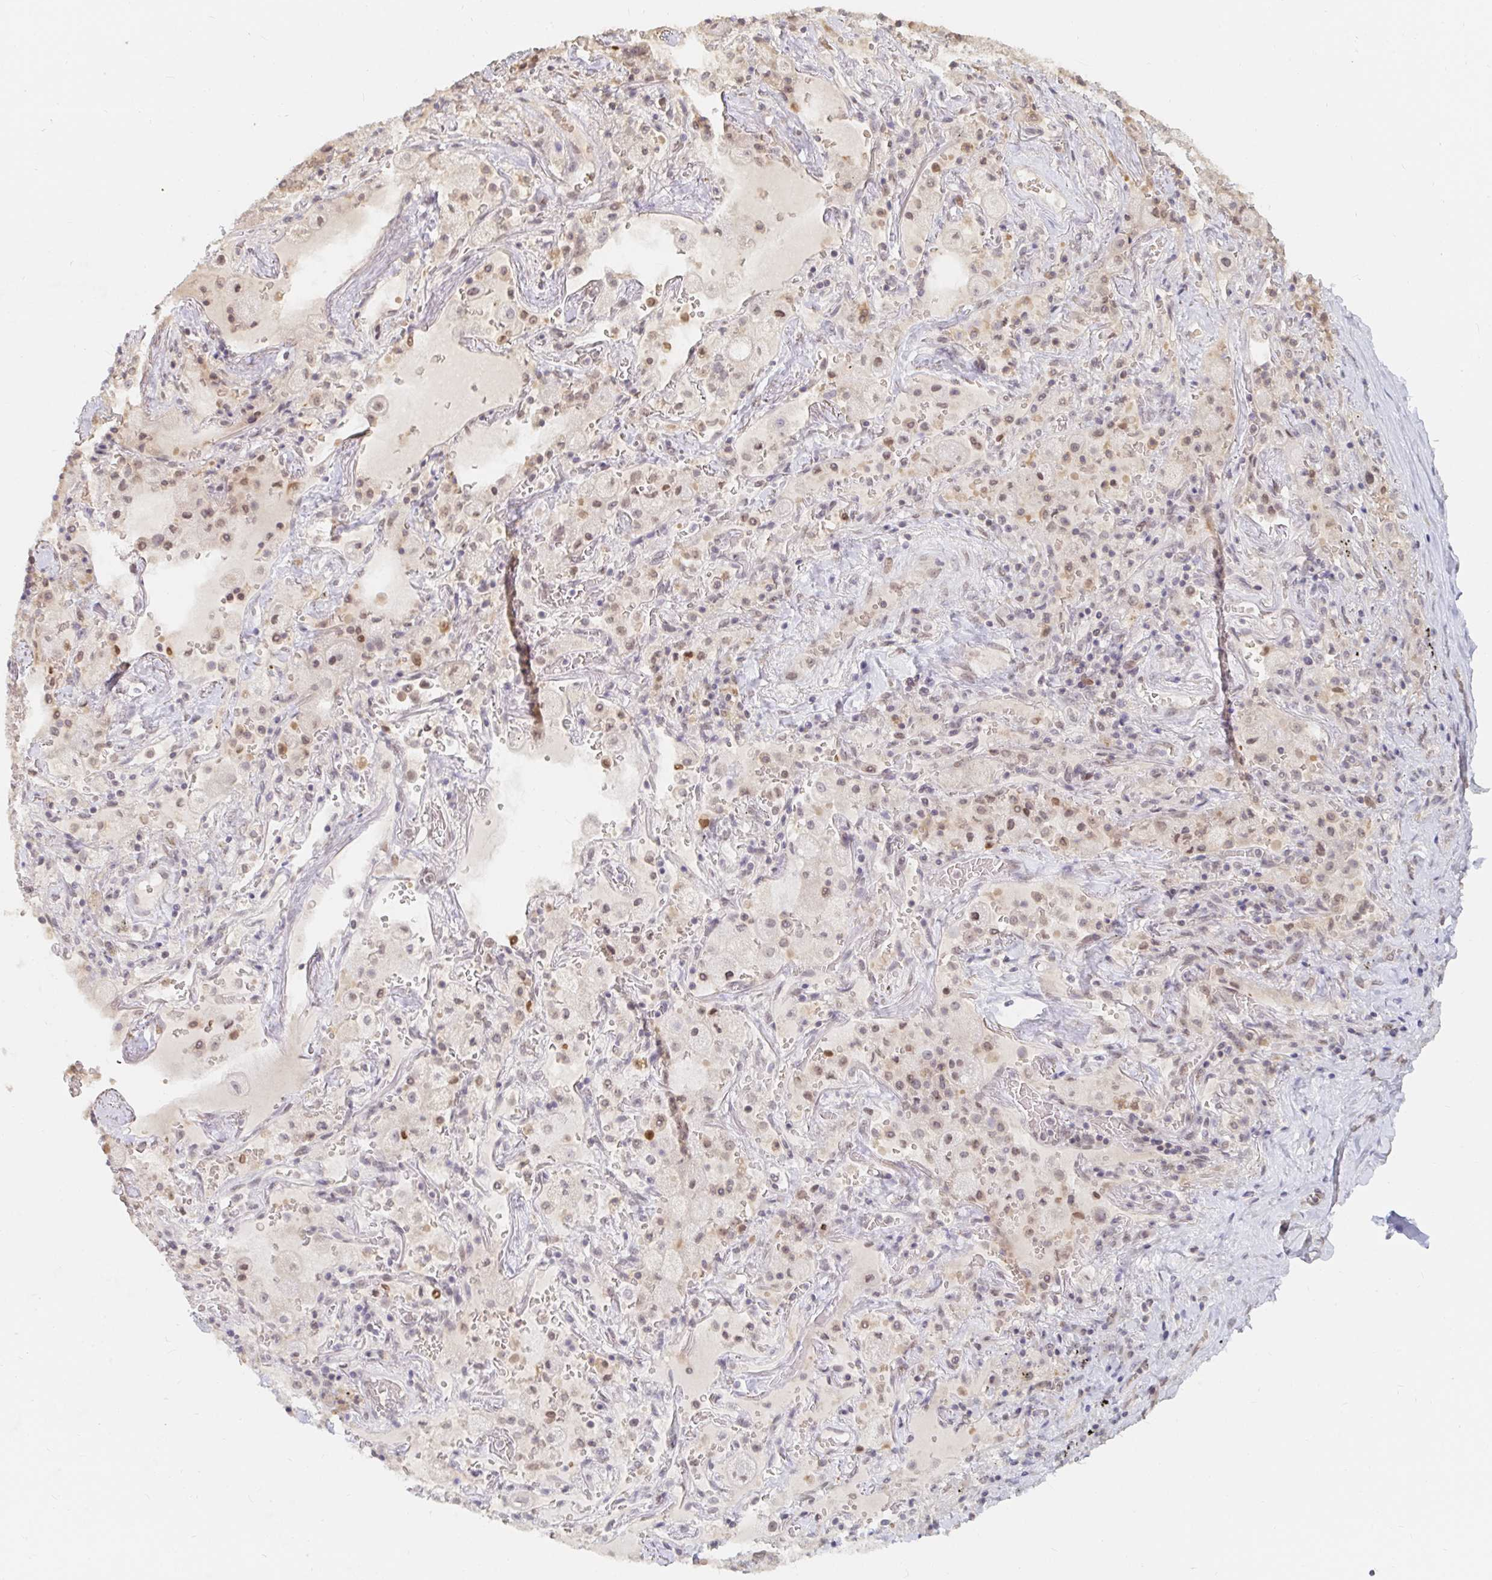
{"staining": {"intensity": "negative", "quantity": "none", "location": "none"}, "tissue": "adipose tissue", "cell_type": "Adipocytes", "image_type": "normal", "snomed": [{"axis": "morphology", "description": "Normal tissue, NOS"}, {"axis": "topography", "description": "Cartilage tissue"}, {"axis": "topography", "description": "Bronchus"}], "caption": "A high-resolution photomicrograph shows immunohistochemistry (IHC) staining of normal adipose tissue, which shows no significant expression in adipocytes.", "gene": "CHD2", "patient": {"sex": "male", "age": 64}}